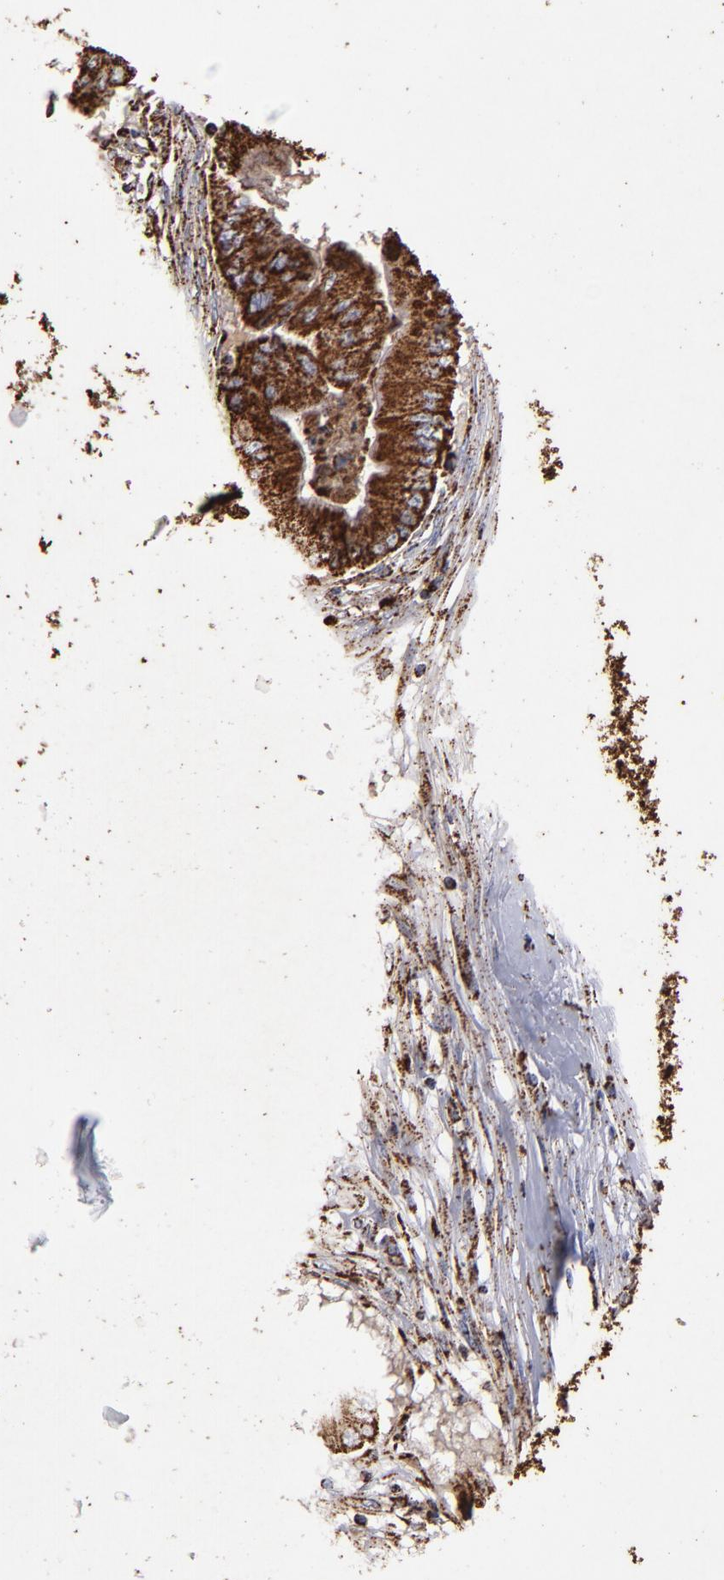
{"staining": {"intensity": "strong", "quantity": ">75%", "location": "cytoplasmic/membranous"}, "tissue": "pancreatic cancer", "cell_type": "Tumor cells", "image_type": "cancer", "snomed": [{"axis": "morphology", "description": "Adenocarcinoma, NOS"}, {"axis": "topography", "description": "Pancreas"}], "caption": "Brown immunohistochemical staining in human pancreatic cancer displays strong cytoplasmic/membranous positivity in approximately >75% of tumor cells.", "gene": "SOD2", "patient": {"sex": "male", "age": 62}}